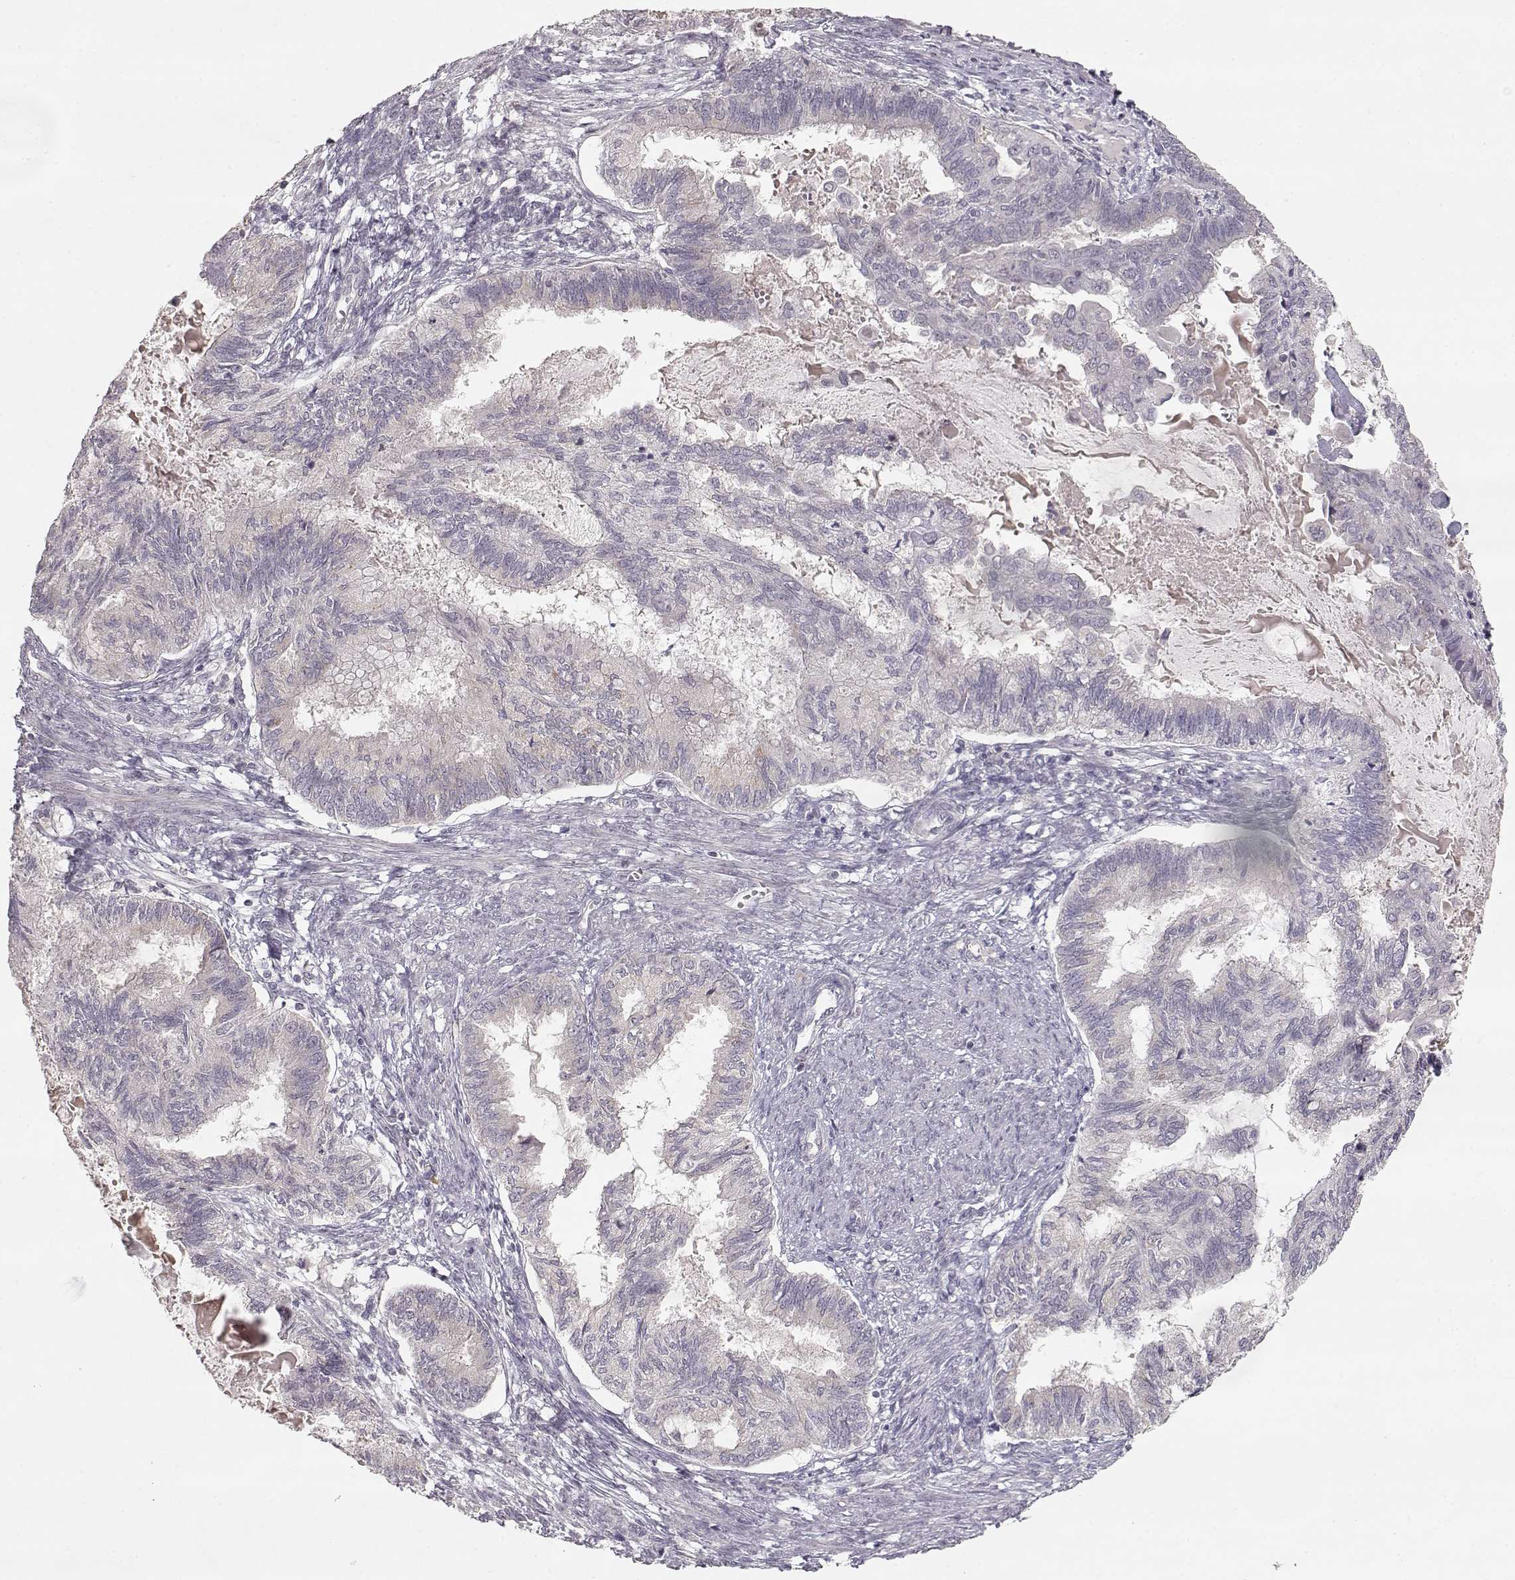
{"staining": {"intensity": "negative", "quantity": "none", "location": "none"}, "tissue": "endometrial cancer", "cell_type": "Tumor cells", "image_type": "cancer", "snomed": [{"axis": "morphology", "description": "Adenocarcinoma, NOS"}, {"axis": "topography", "description": "Endometrium"}], "caption": "Immunohistochemistry (IHC) image of human endometrial cancer (adenocarcinoma) stained for a protein (brown), which displays no staining in tumor cells.", "gene": "PNMT", "patient": {"sex": "female", "age": 86}}